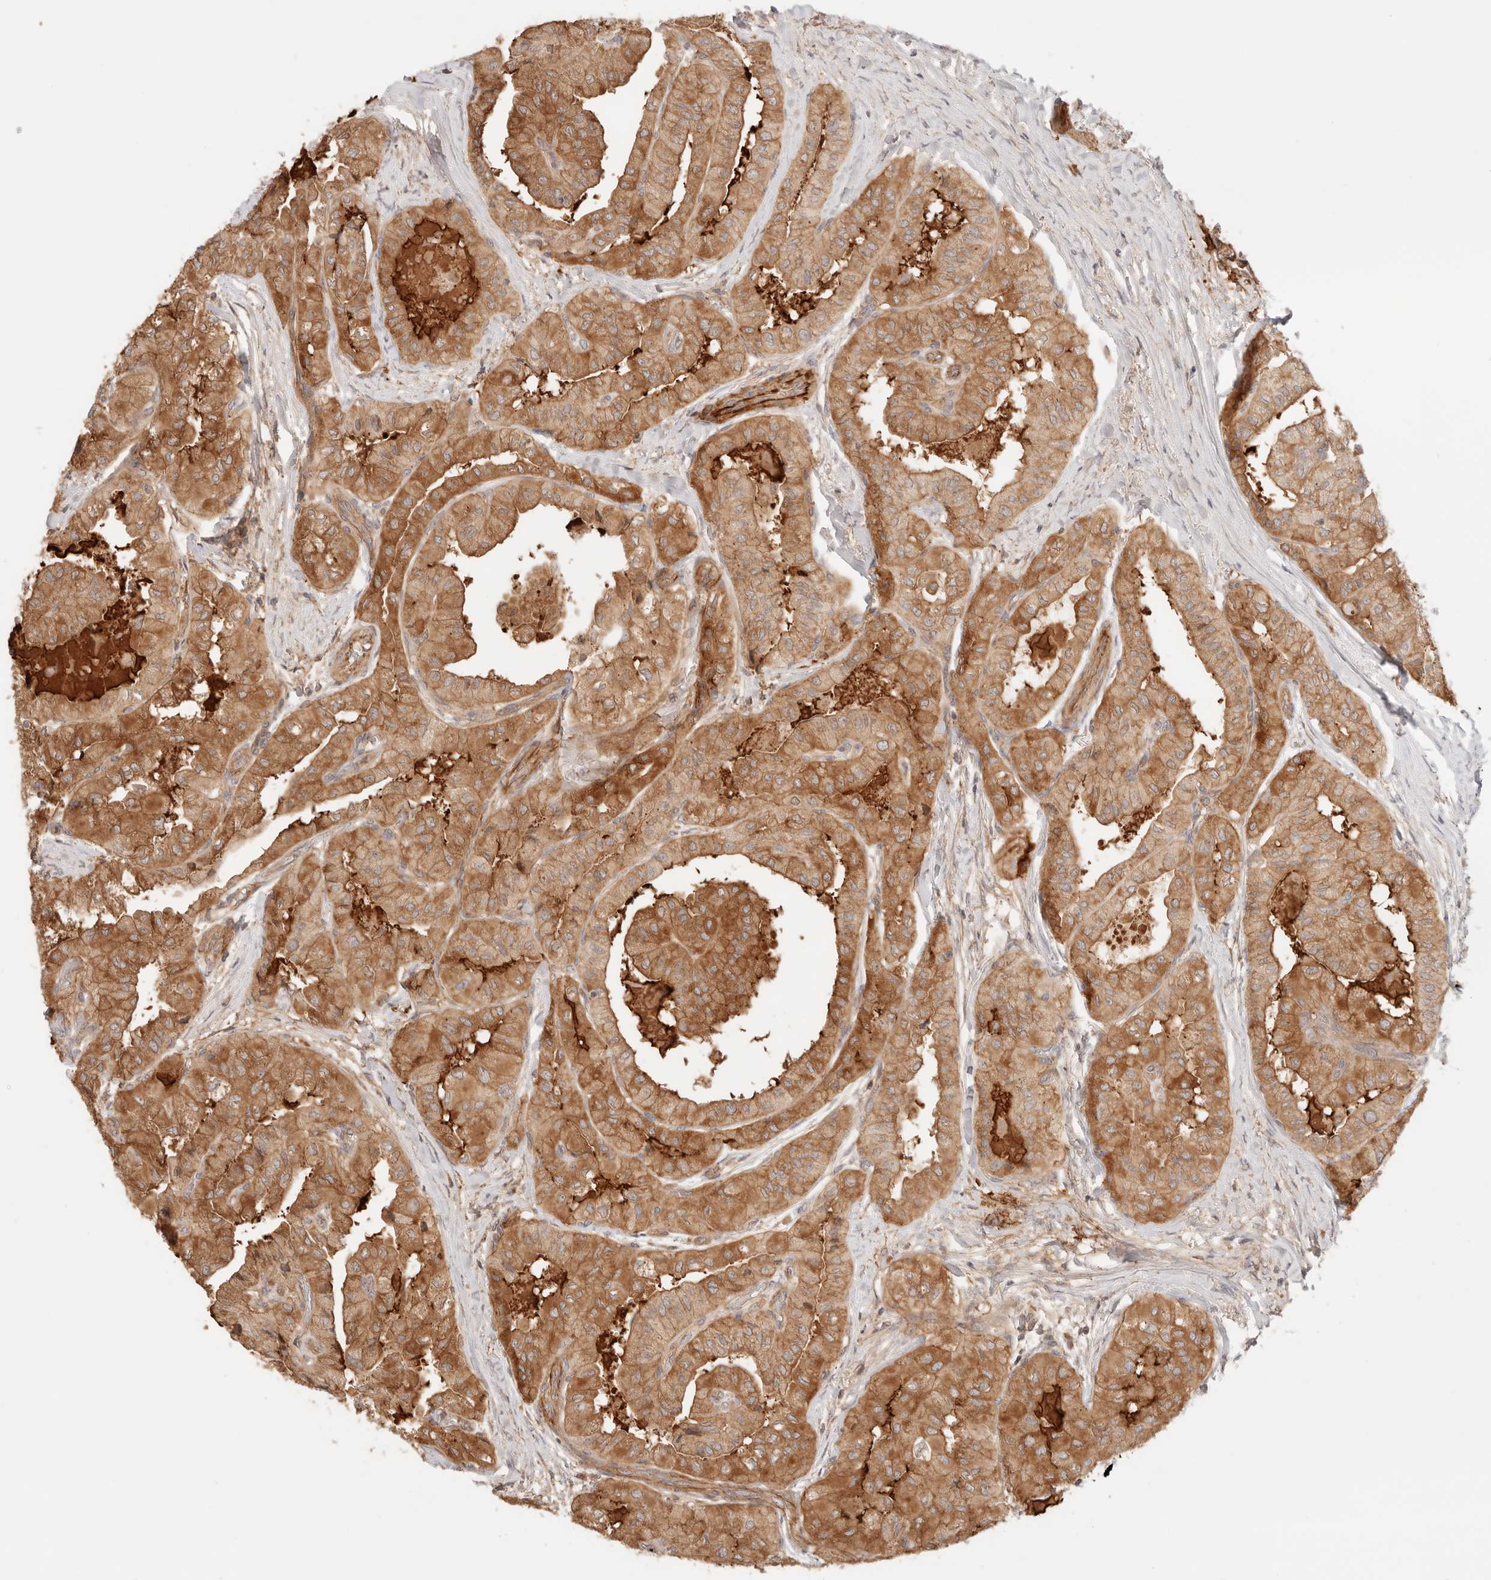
{"staining": {"intensity": "strong", "quantity": ">75%", "location": "cytoplasmic/membranous"}, "tissue": "thyroid cancer", "cell_type": "Tumor cells", "image_type": "cancer", "snomed": [{"axis": "morphology", "description": "Papillary adenocarcinoma, NOS"}, {"axis": "topography", "description": "Thyroid gland"}], "caption": "Immunohistochemistry (IHC) histopathology image of human papillary adenocarcinoma (thyroid) stained for a protein (brown), which shows high levels of strong cytoplasmic/membranous expression in approximately >75% of tumor cells.", "gene": "IL1R2", "patient": {"sex": "female", "age": 59}}